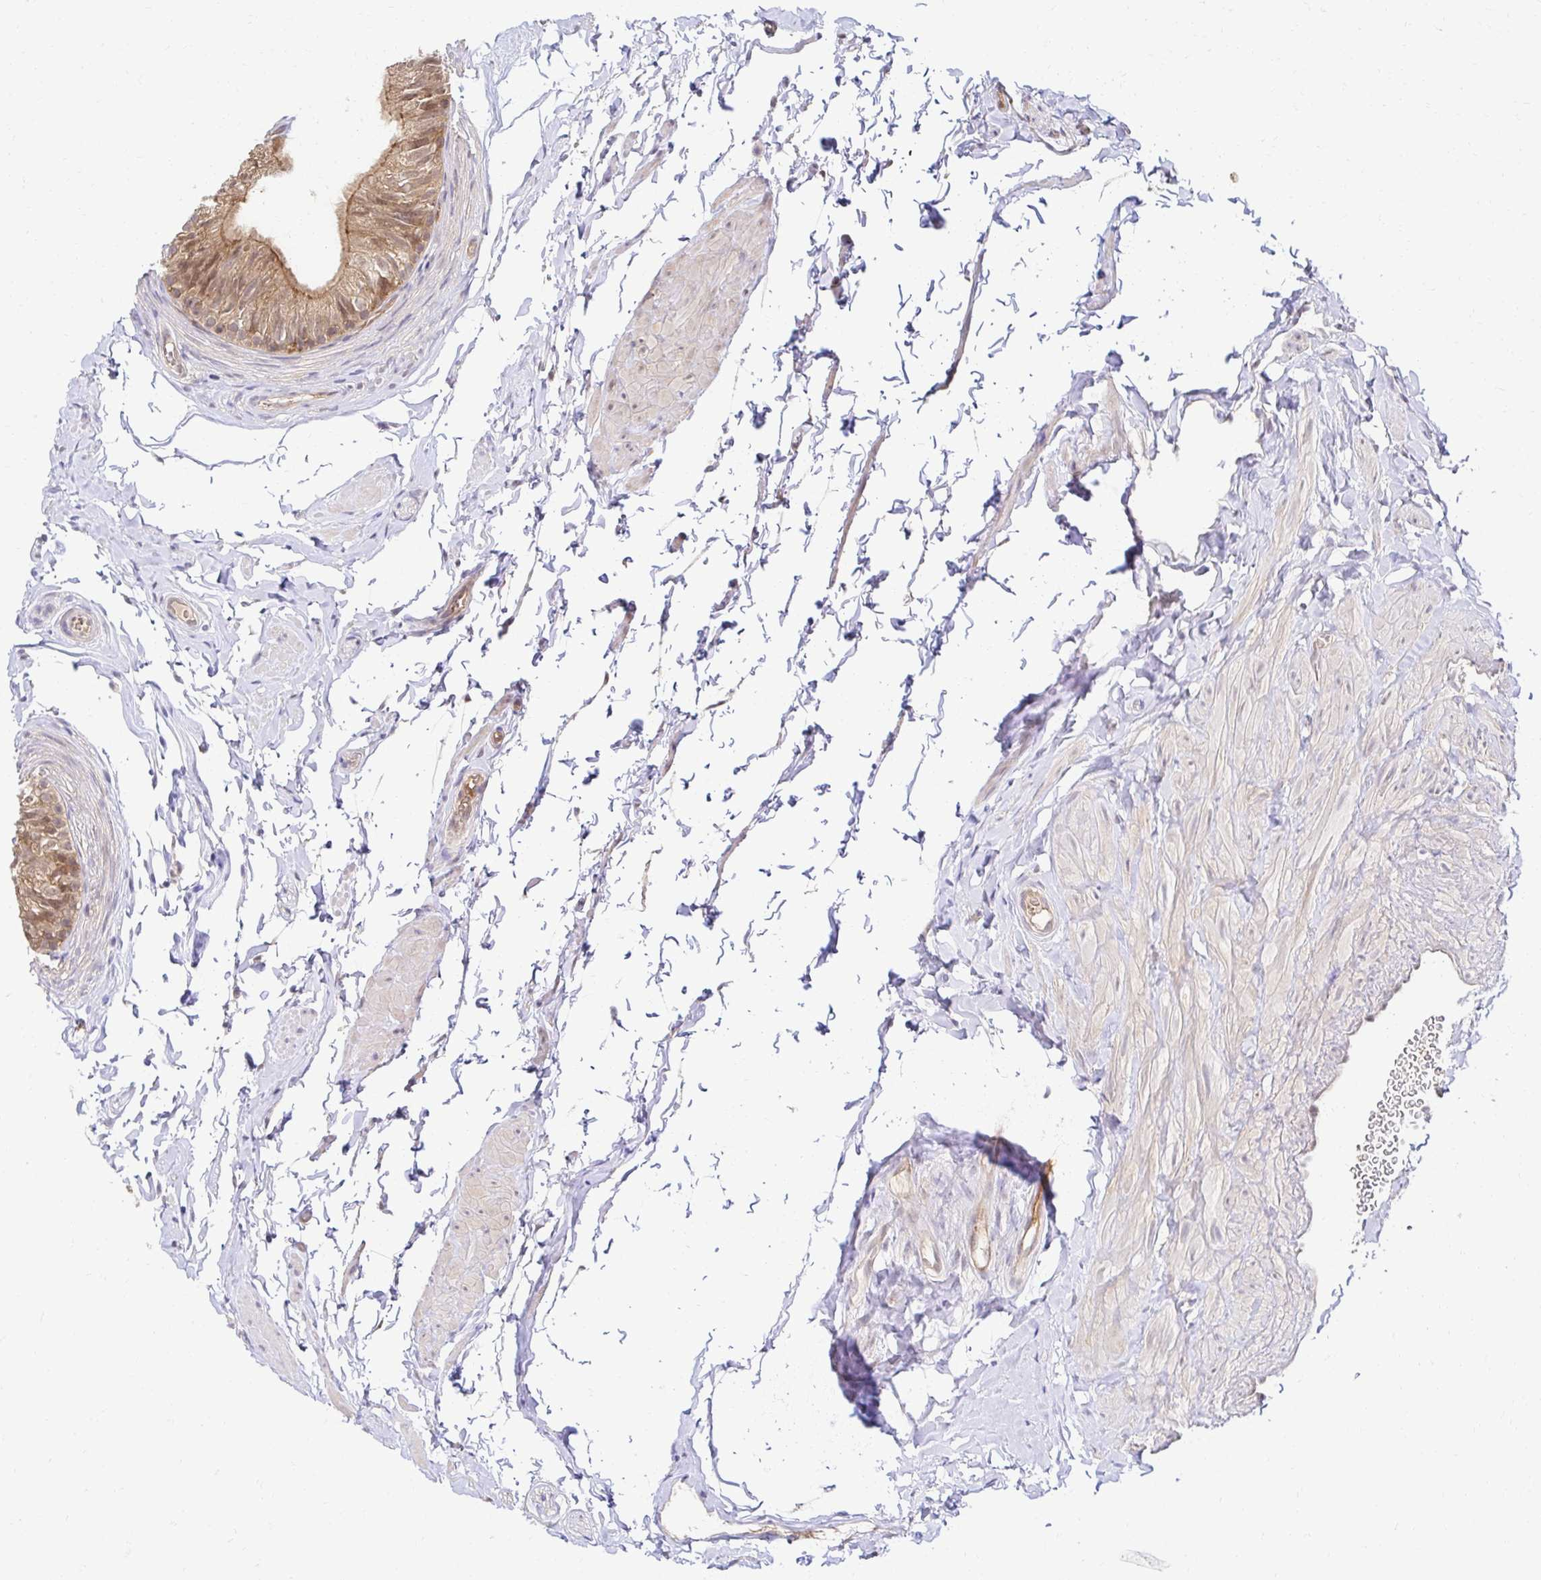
{"staining": {"intensity": "moderate", "quantity": ">75%", "location": "cytoplasmic/membranous,nuclear"}, "tissue": "epididymis", "cell_type": "Glandular cells", "image_type": "normal", "snomed": [{"axis": "morphology", "description": "Normal tissue, NOS"}, {"axis": "topography", "description": "Epididymis, spermatic cord, NOS"}, {"axis": "topography", "description": "Epididymis"}, {"axis": "topography", "description": "Peripheral nerve tissue"}], "caption": "Immunohistochemical staining of unremarkable epididymis shows >75% levels of moderate cytoplasmic/membranous,nuclear protein expression in approximately >75% of glandular cells.", "gene": "PSMA4", "patient": {"sex": "male", "age": 29}}